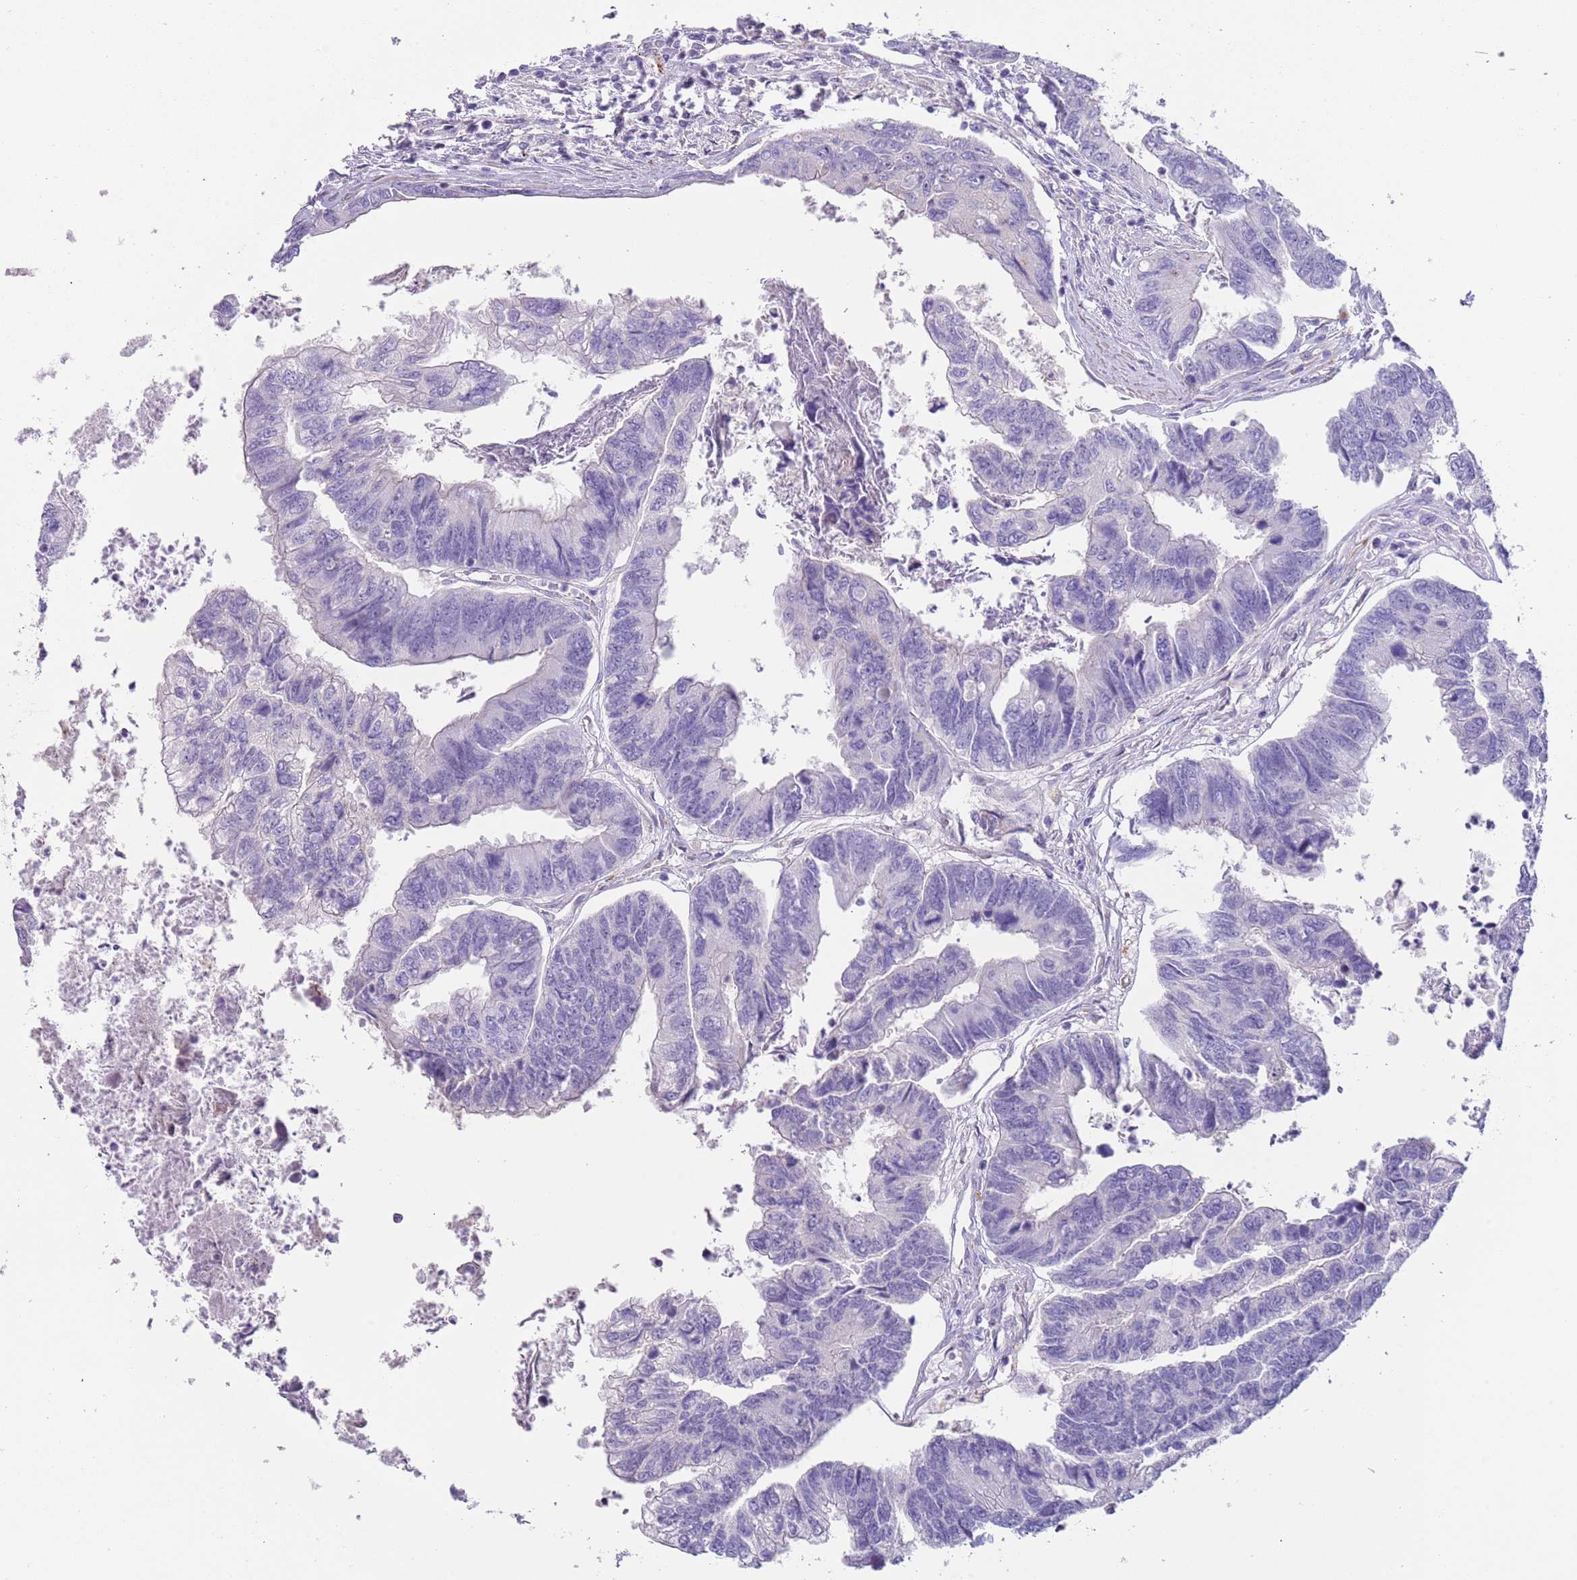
{"staining": {"intensity": "negative", "quantity": "none", "location": "none"}, "tissue": "colorectal cancer", "cell_type": "Tumor cells", "image_type": "cancer", "snomed": [{"axis": "morphology", "description": "Adenocarcinoma, NOS"}, {"axis": "topography", "description": "Colon"}], "caption": "Immunohistochemistry (IHC) of colorectal cancer reveals no staining in tumor cells.", "gene": "LRRN3", "patient": {"sex": "female", "age": 67}}